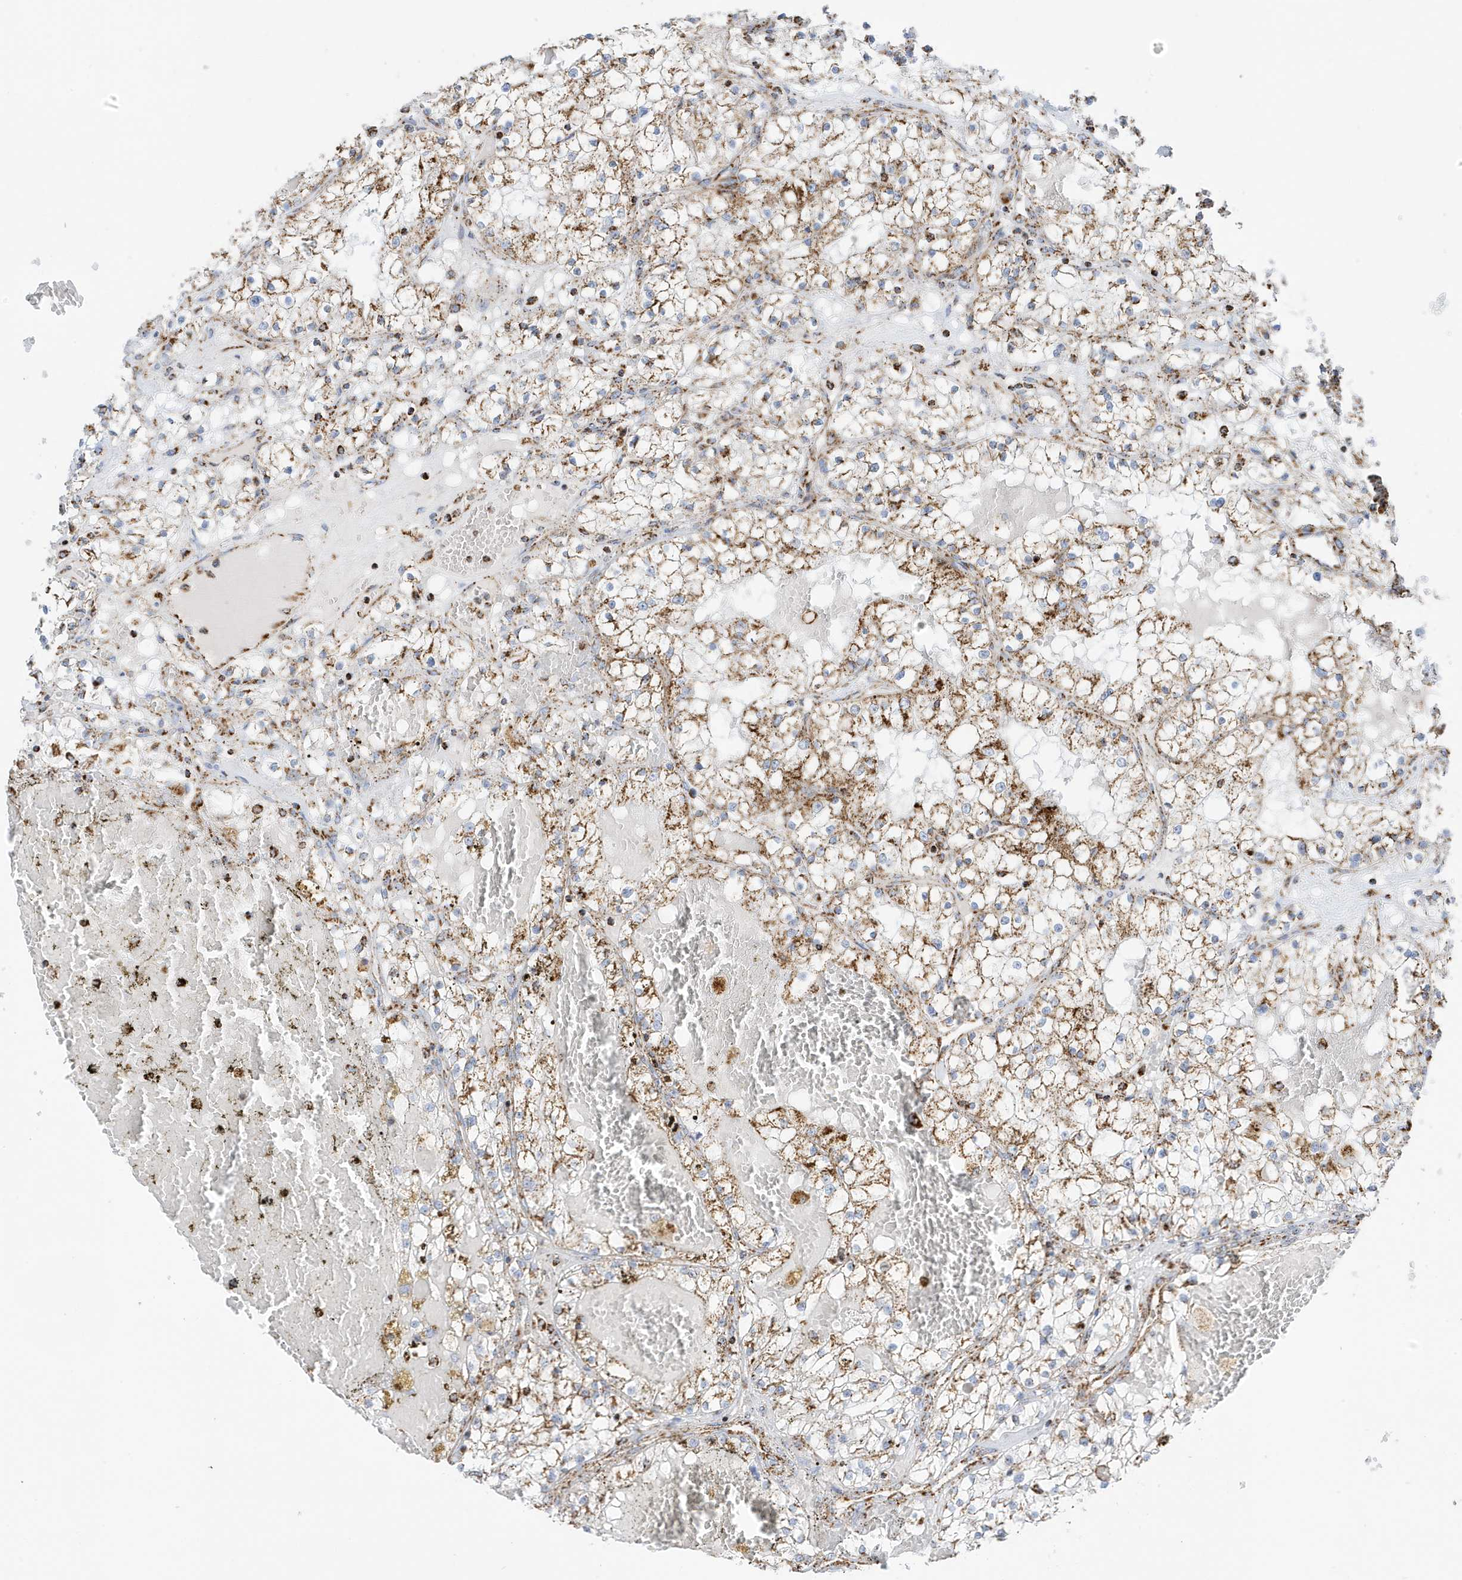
{"staining": {"intensity": "moderate", "quantity": ">75%", "location": "cytoplasmic/membranous"}, "tissue": "renal cancer", "cell_type": "Tumor cells", "image_type": "cancer", "snomed": [{"axis": "morphology", "description": "Normal tissue, NOS"}, {"axis": "morphology", "description": "Adenocarcinoma, NOS"}, {"axis": "topography", "description": "Kidney"}], "caption": "This histopathology image shows immunohistochemistry staining of renal adenocarcinoma, with medium moderate cytoplasmic/membranous expression in approximately >75% of tumor cells.", "gene": "ATP5ME", "patient": {"sex": "male", "age": 68}}